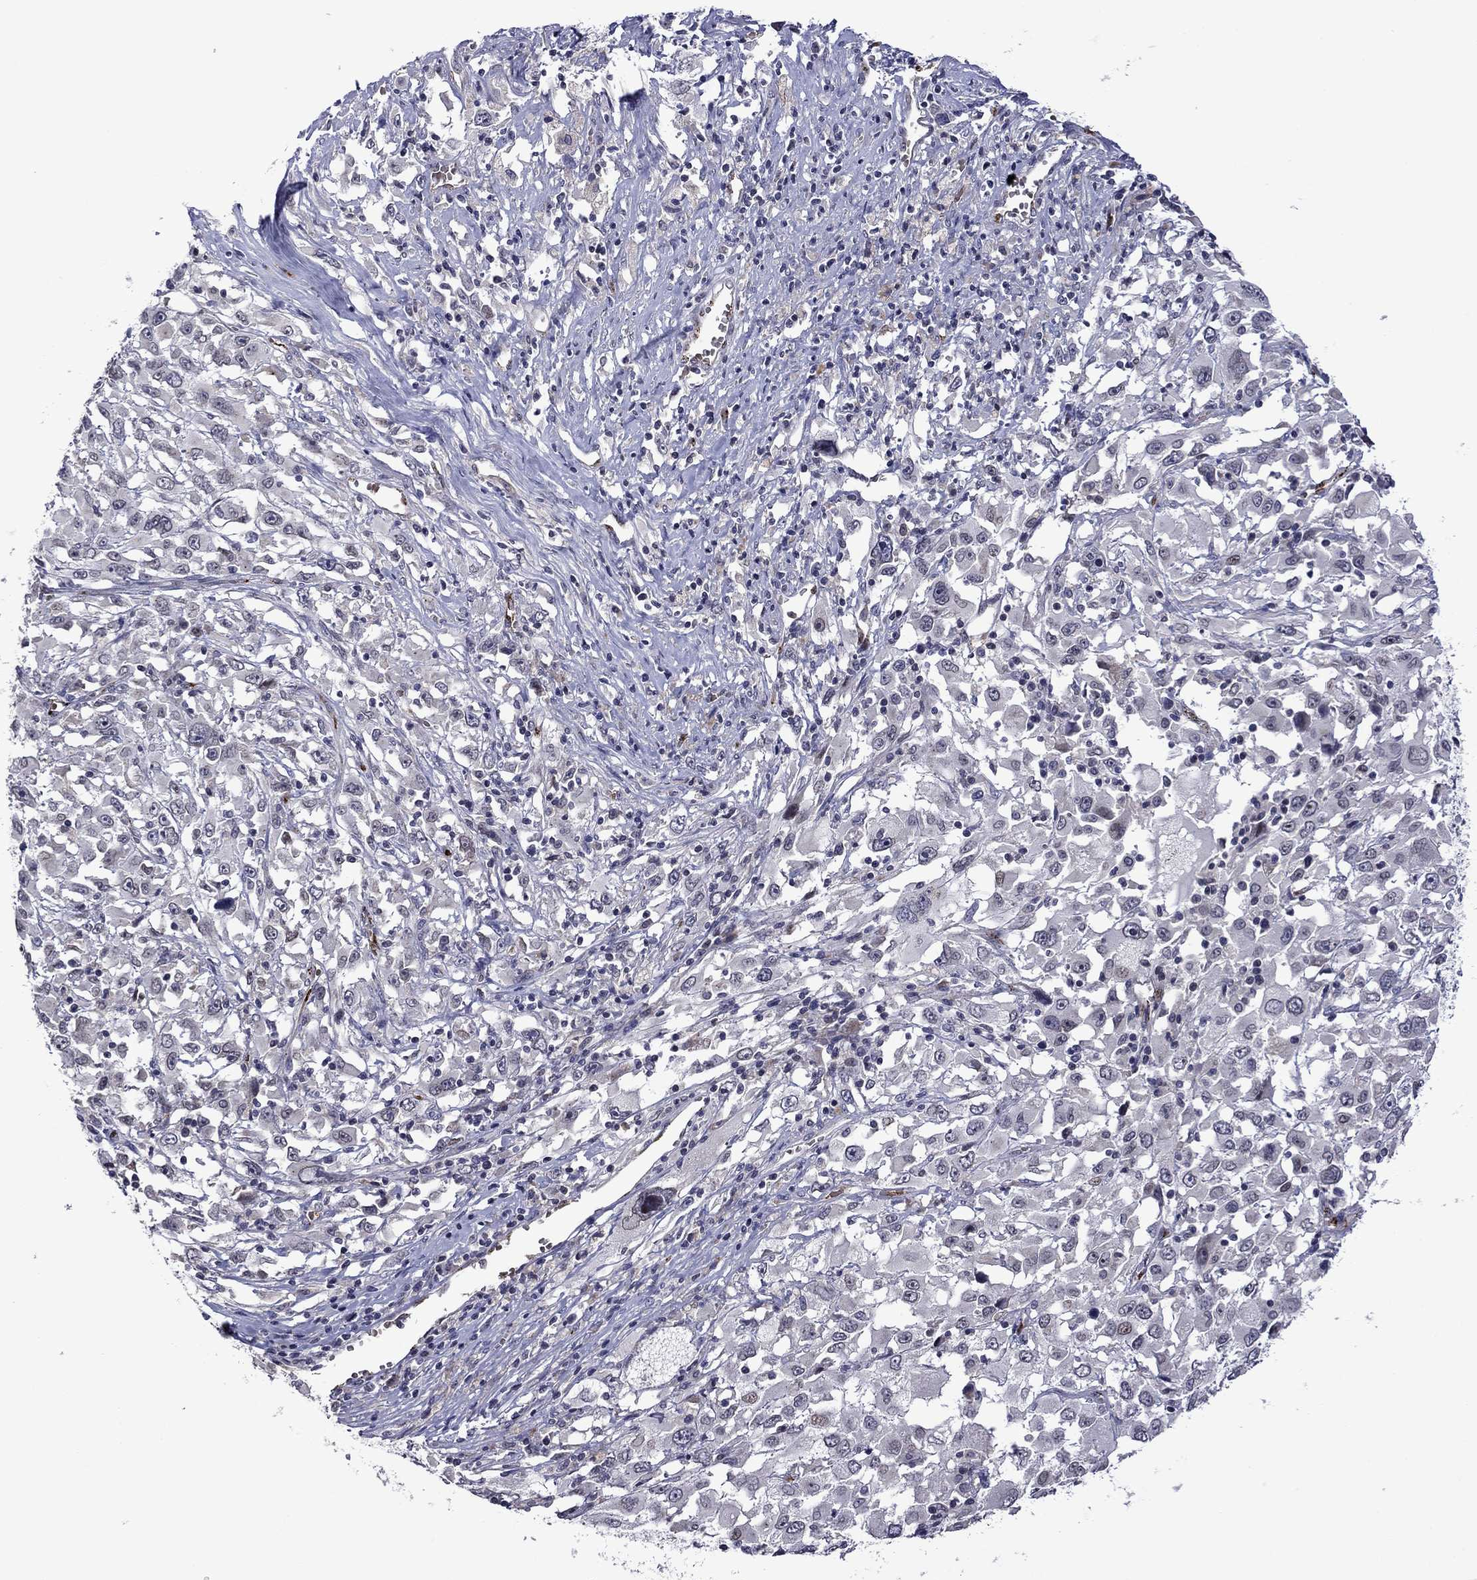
{"staining": {"intensity": "negative", "quantity": "none", "location": "none"}, "tissue": "melanoma", "cell_type": "Tumor cells", "image_type": "cancer", "snomed": [{"axis": "morphology", "description": "Malignant melanoma, Metastatic site"}, {"axis": "topography", "description": "Soft tissue"}], "caption": "This is a micrograph of immunohistochemistry staining of malignant melanoma (metastatic site), which shows no positivity in tumor cells.", "gene": "SLITRK1", "patient": {"sex": "male", "age": 50}}